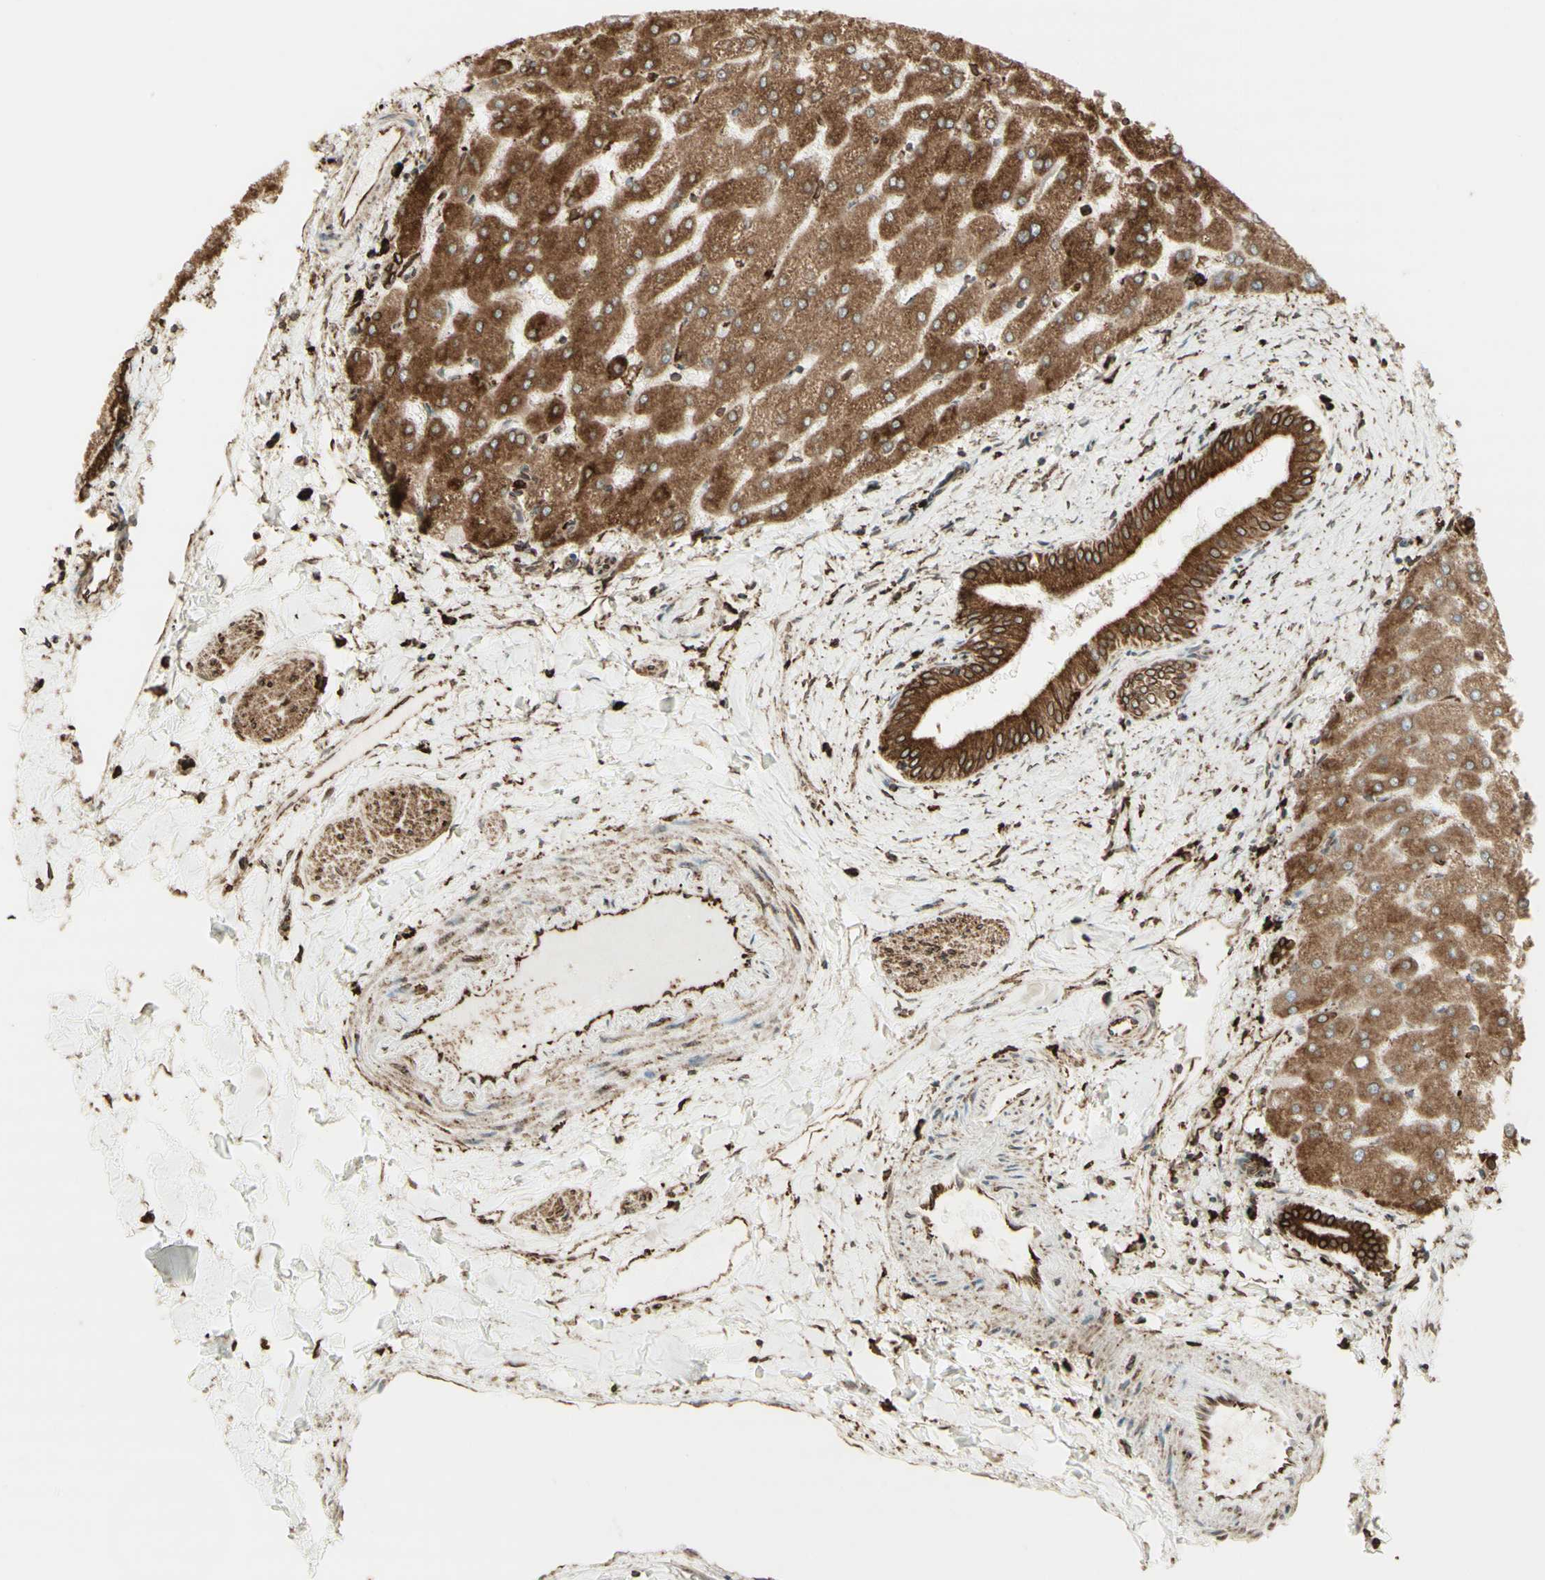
{"staining": {"intensity": "strong", "quantity": ">75%", "location": "cytoplasmic/membranous"}, "tissue": "liver", "cell_type": "Cholangiocytes", "image_type": "normal", "snomed": [{"axis": "morphology", "description": "Normal tissue, NOS"}, {"axis": "topography", "description": "Liver"}], "caption": "Protein expression by immunohistochemistry shows strong cytoplasmic/membranous expression in approximately >75% of cholangiocytes in benign liver. (brown staining indicates protein expression, while blue staining denotes nuclei).", "gene": "CANX", "patient": {"sex": "female", "age": 32}}